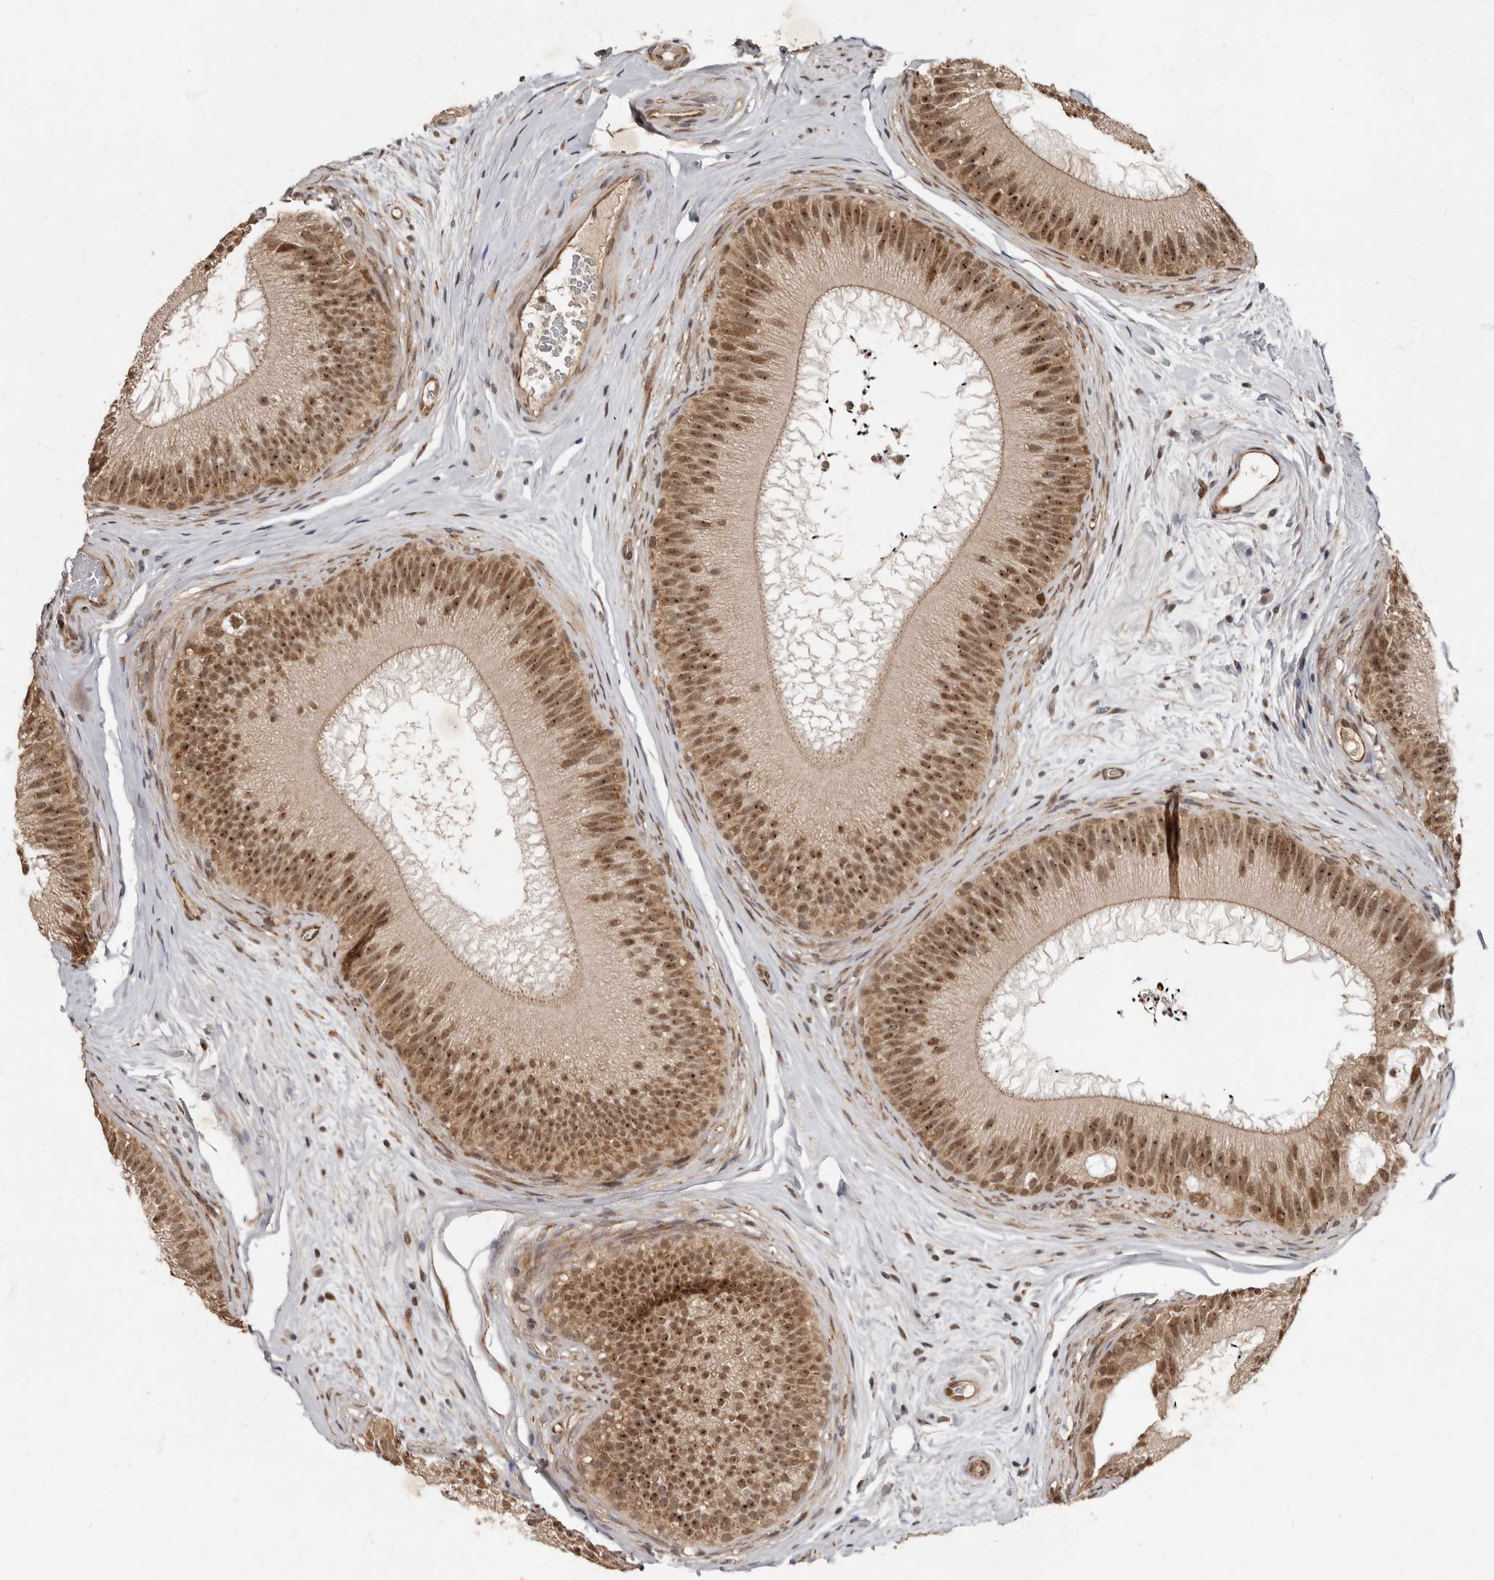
{"staining": {"intensity": "moderate", "quantity": ">75%", "location": "cytoplasmic/membranous,nuclear"}, "tissue": "epididymis", "cell_type": "Glandular cells", "image_type": "normal", "snomed": [{"axis": "morphology", "description": "Normal tissue, NOS"}, {"axis": "topography", "description": "Epididymis"}], "caption": "Protein staining displays moderate cytoplasmic/membranous,nuclear expression in approximately >75% of glandular cells in normal epididymis.", "gene": "LRGUK", "patient": {"sex": "male", "age": 45}}